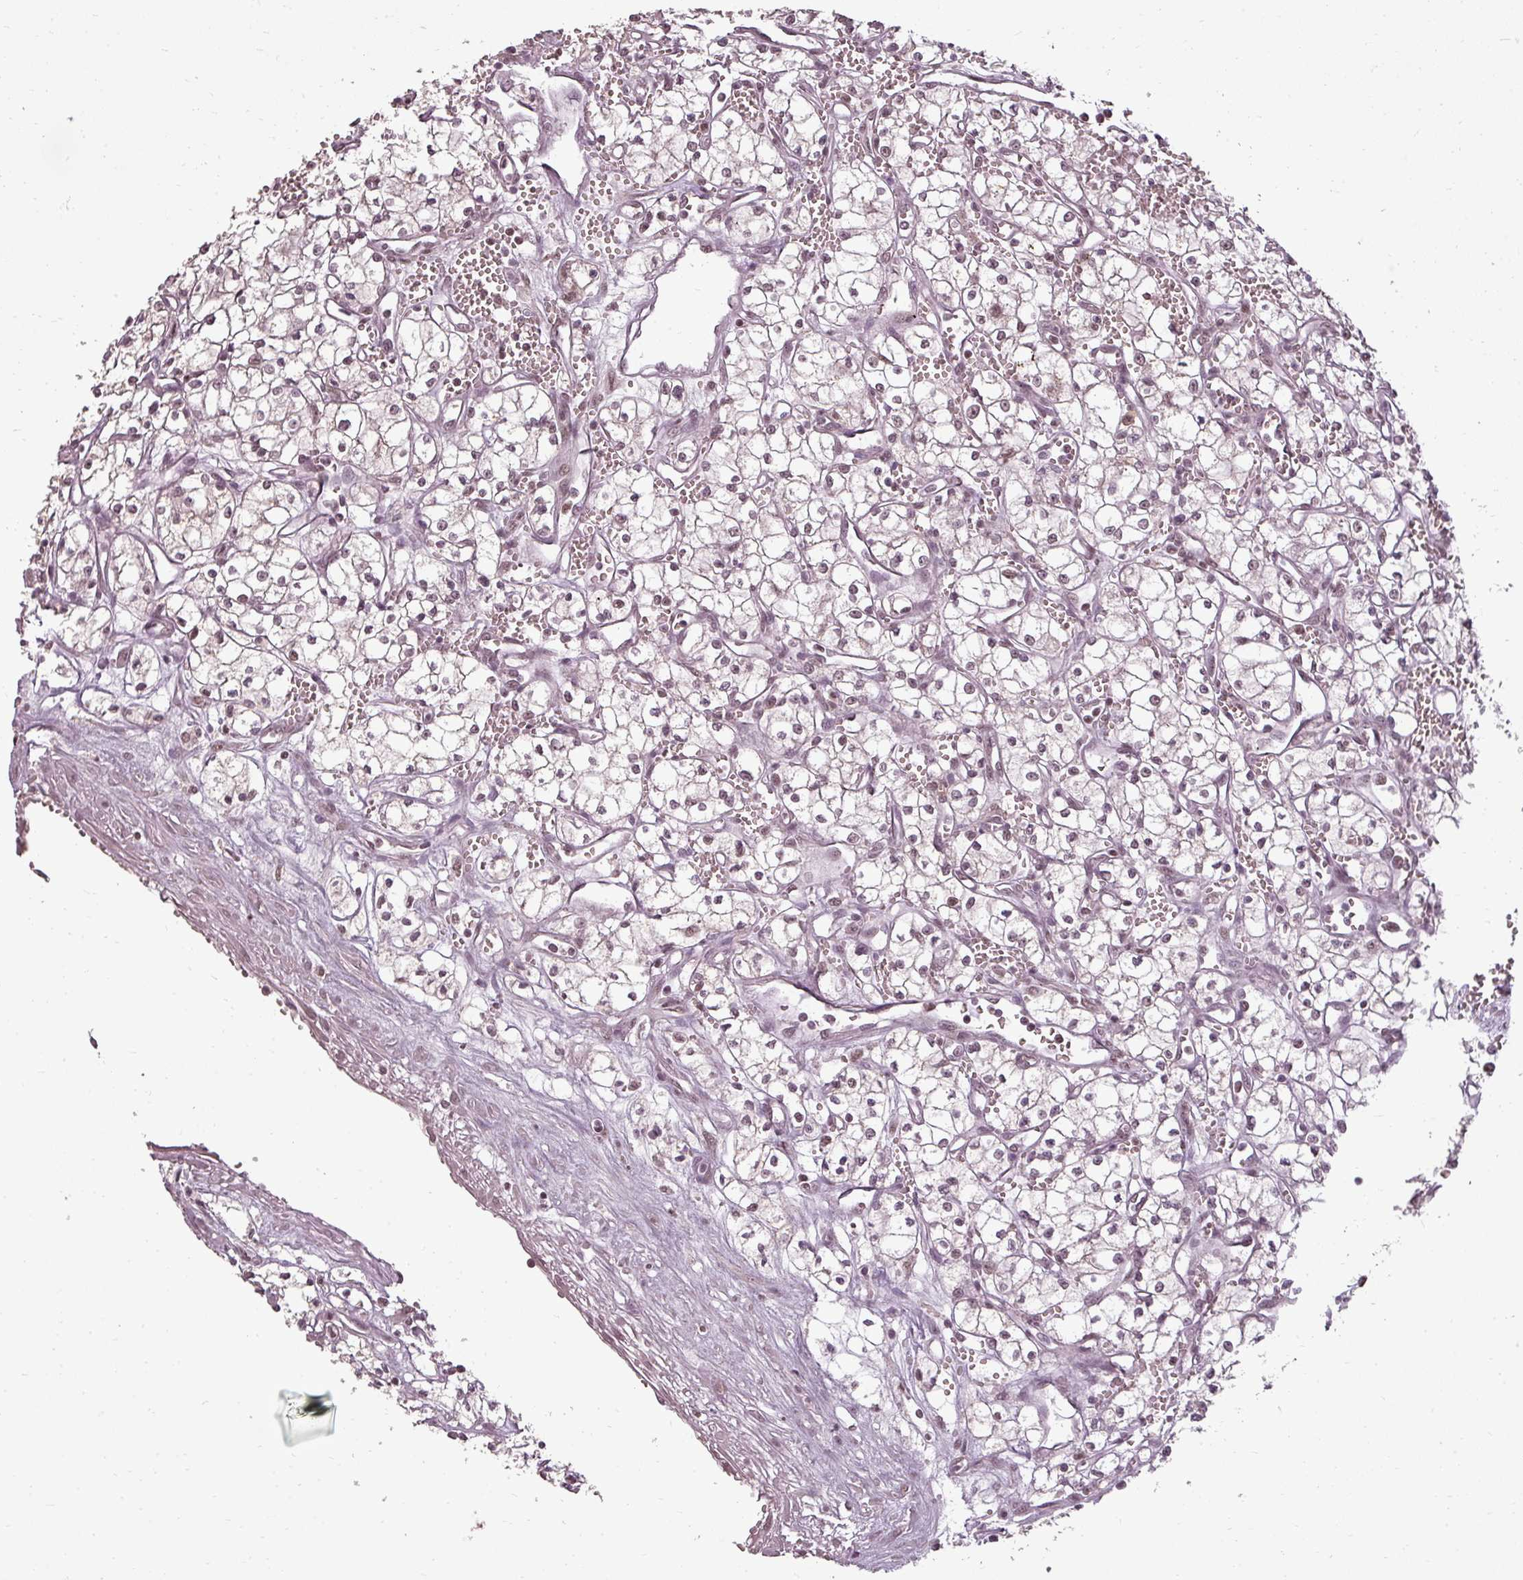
{"staining": {"intensity": "moderate", "quantity": ">75%", "location": "nuclear"}, "tissue": "renal cancer", "cell_type": "Tumor cells", "image_type": "cancer", "snomed": [{"axis": "morphology", "description": "Adenocarcinoma, NOS"}, {"axis": "topography", "description": "Kidney"}], "caption": "DAB immunohistochemical staining of human renal cancer (adenocarcinoma) demonstrates moderate nuclear protein positivity in about >75% of tumor cells.", "gene": "BCAS3", "patient": {"sex": "male", "age": 59}}